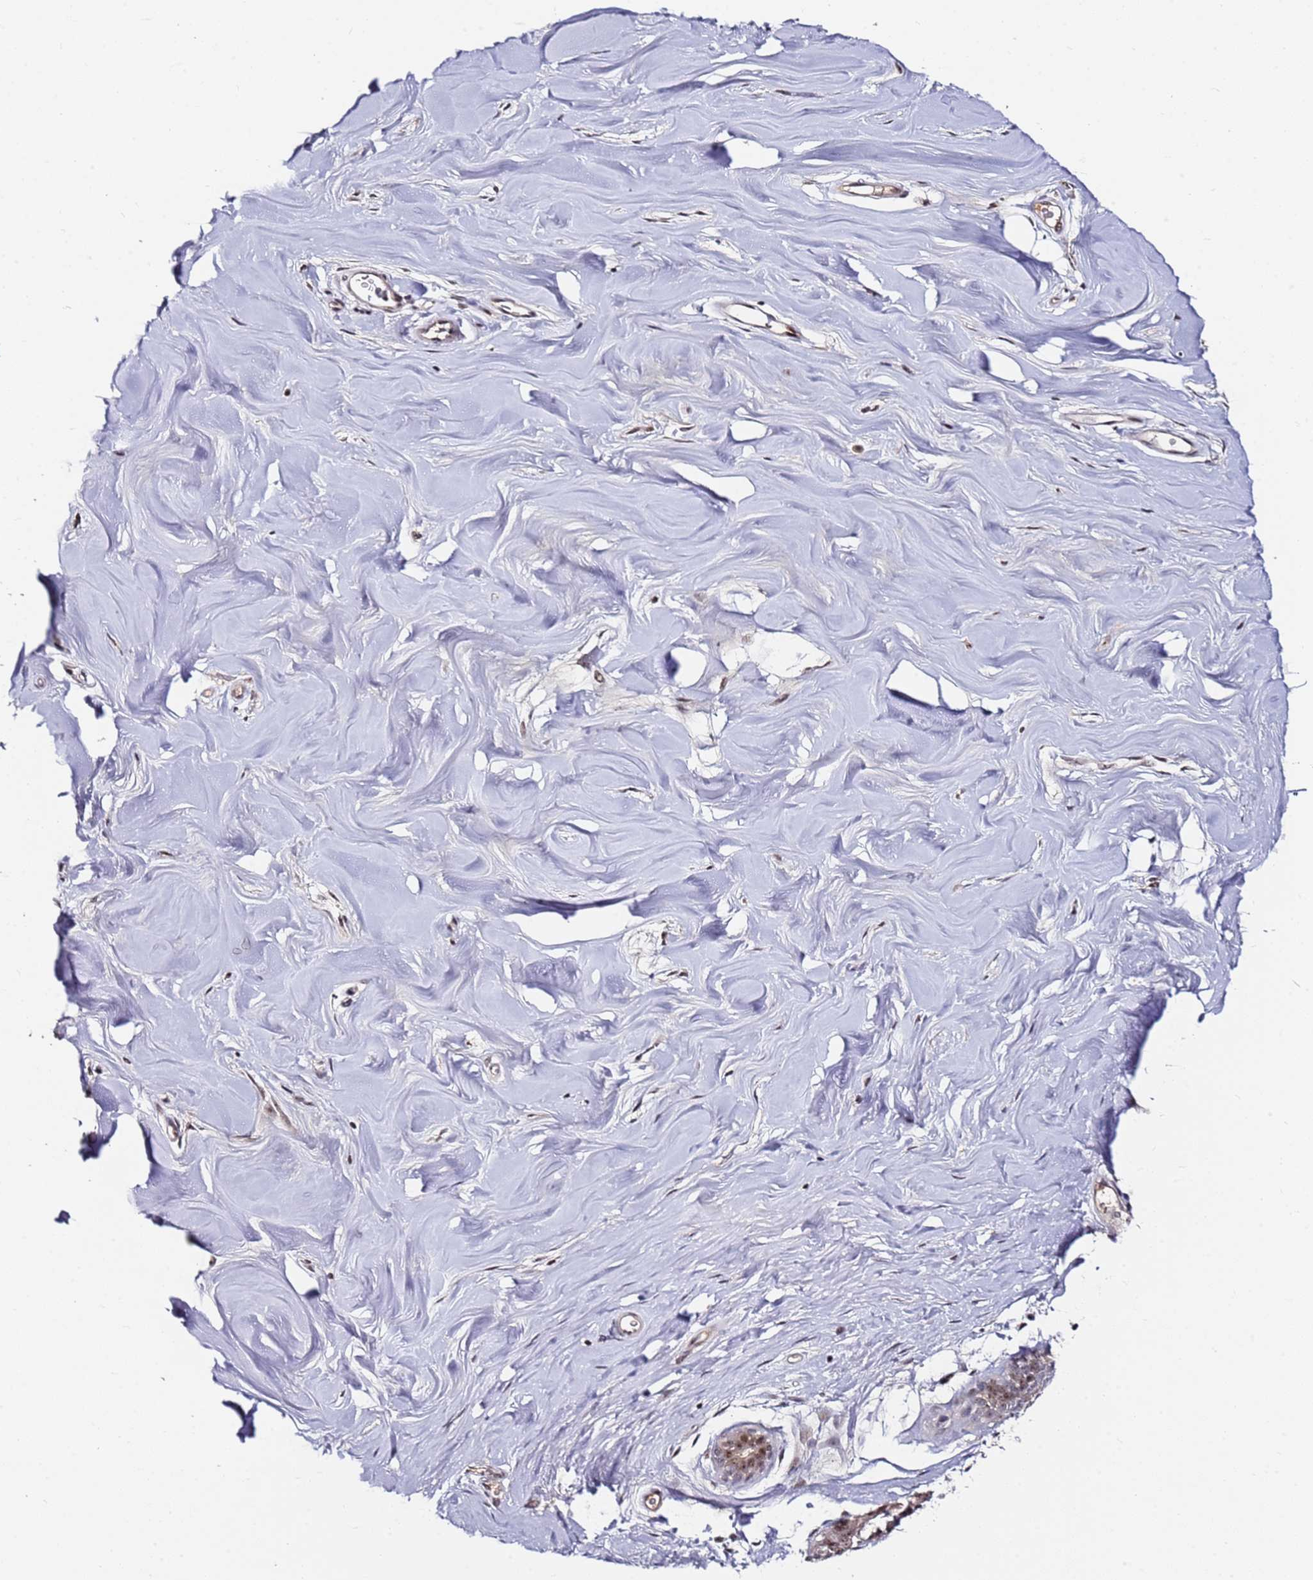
{"staining": {"intensity": "weak", "quantity": "25%-75%", "location": "nuclear"}, "tissue": "soft tissue", "cell_type": "Chondrocytes", "image_type": "normal", "snomed": [{"axis": "morphology", "description": "Normal tissue, NOS"}, {"axis": "topography", "description": "Breast"}], "caption": "Immunohistochemistry of unremarkable soft tissue demonstrates low levels of weak nuclear staining in about 25%-75% of chondrocytes.", "gene": "FCF1", "patient": {"sex": "female", "age": 26}}